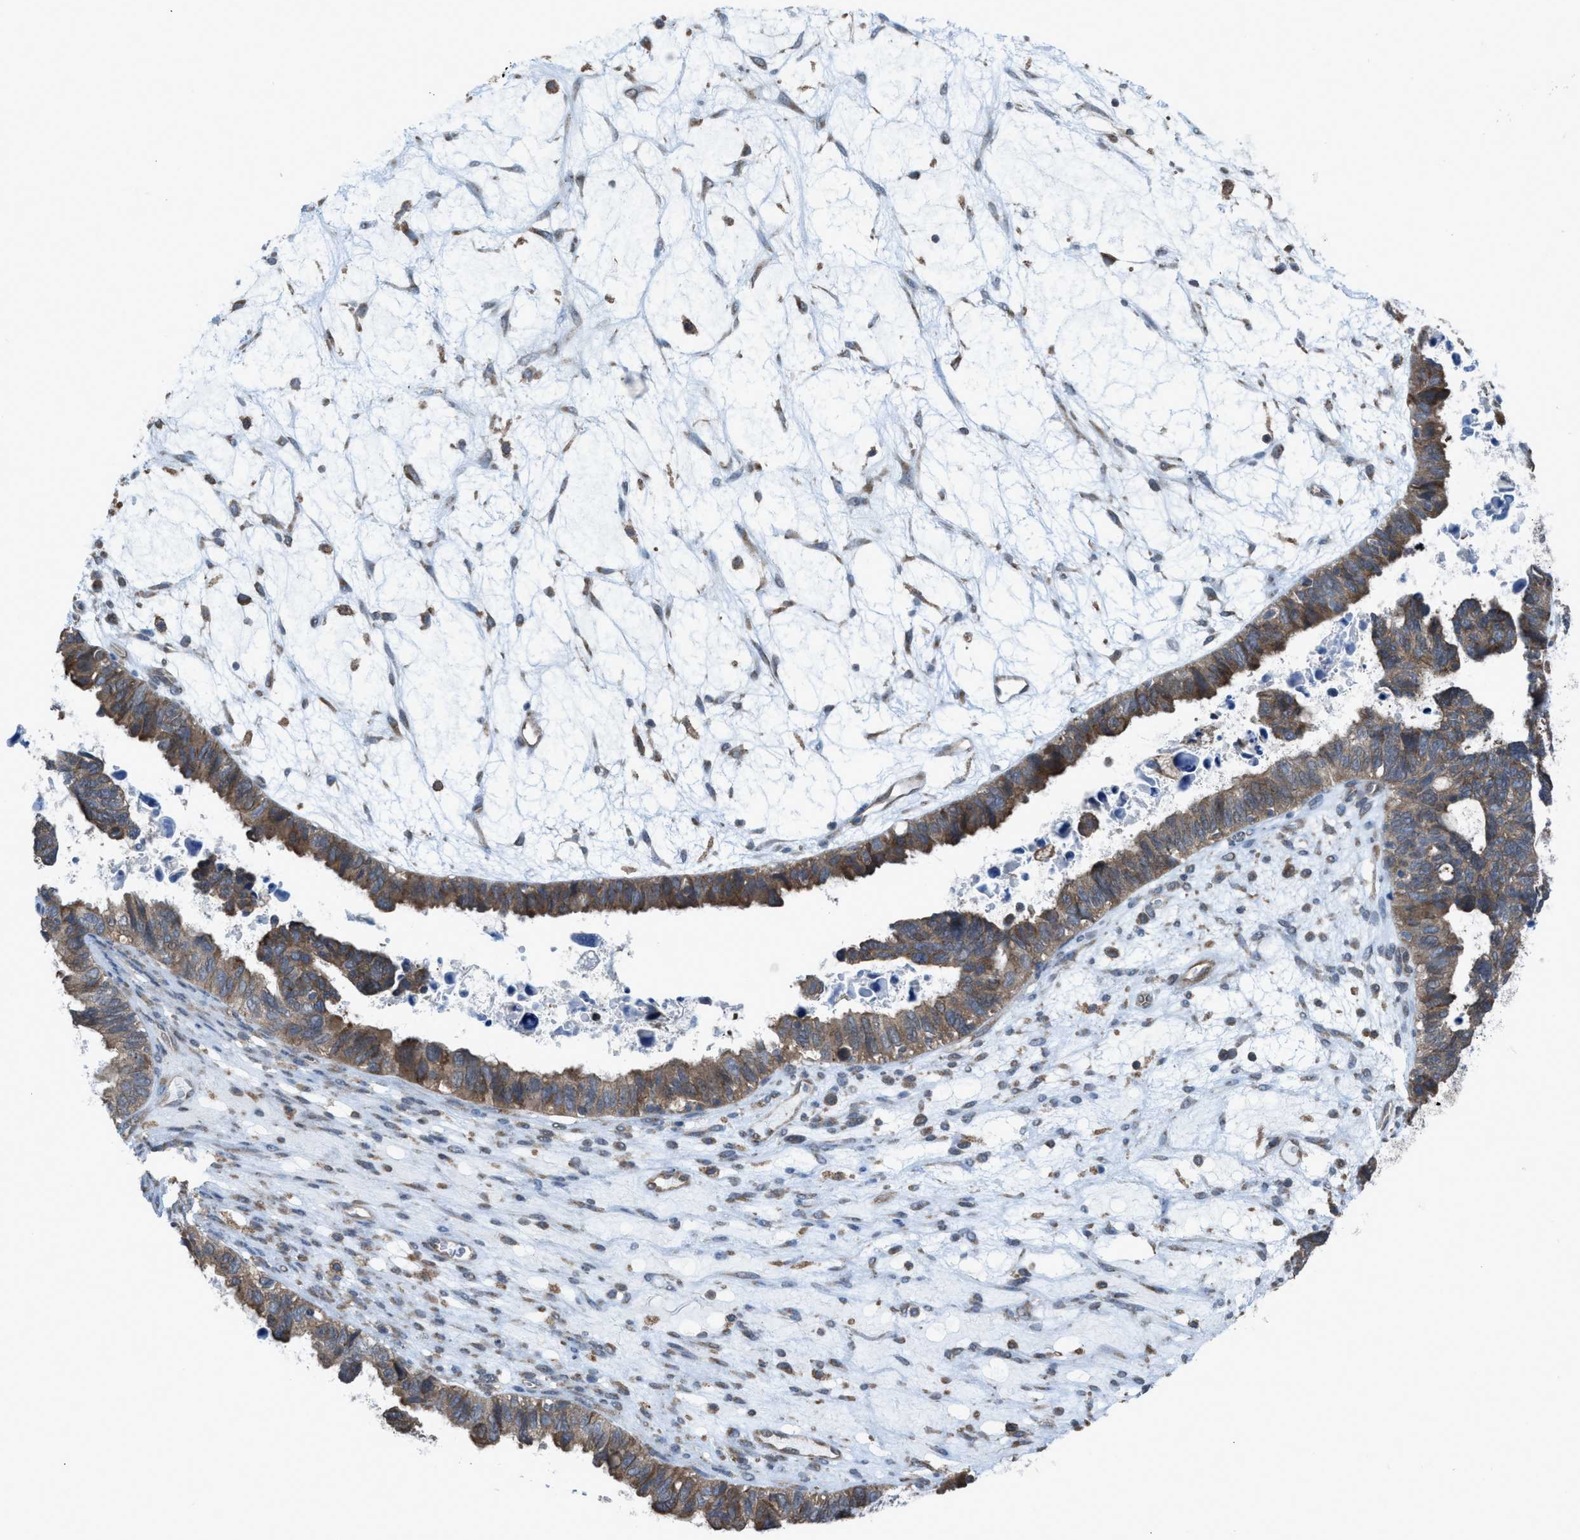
{"staining": {"intensity": "moderate", "quantity": ">75%", "location": "cytoplasmic/membranous"}, "tissue": "ovarian cancer", "cell_type": "Tumor cells", "image_type": "cancer", "snomed": [{"axis": "morphology", "description": "Cystadenocarcinoma, serous, NOS"}, {"axis": "topography", "description": "Ovary"}], "caption": "Protein expression analysis of ovarian cancer reveals moderate cytoplasmic/membranous expression in approximately >75% of tumor cells. Using DAB (3,3'-diaminobenzidine) (brown) and hematoxylin (blue) stains, captured at high magnification using brightfield microscopy.", "gene": "PLAA", "patient": {"sex": "female", "age": 79}}